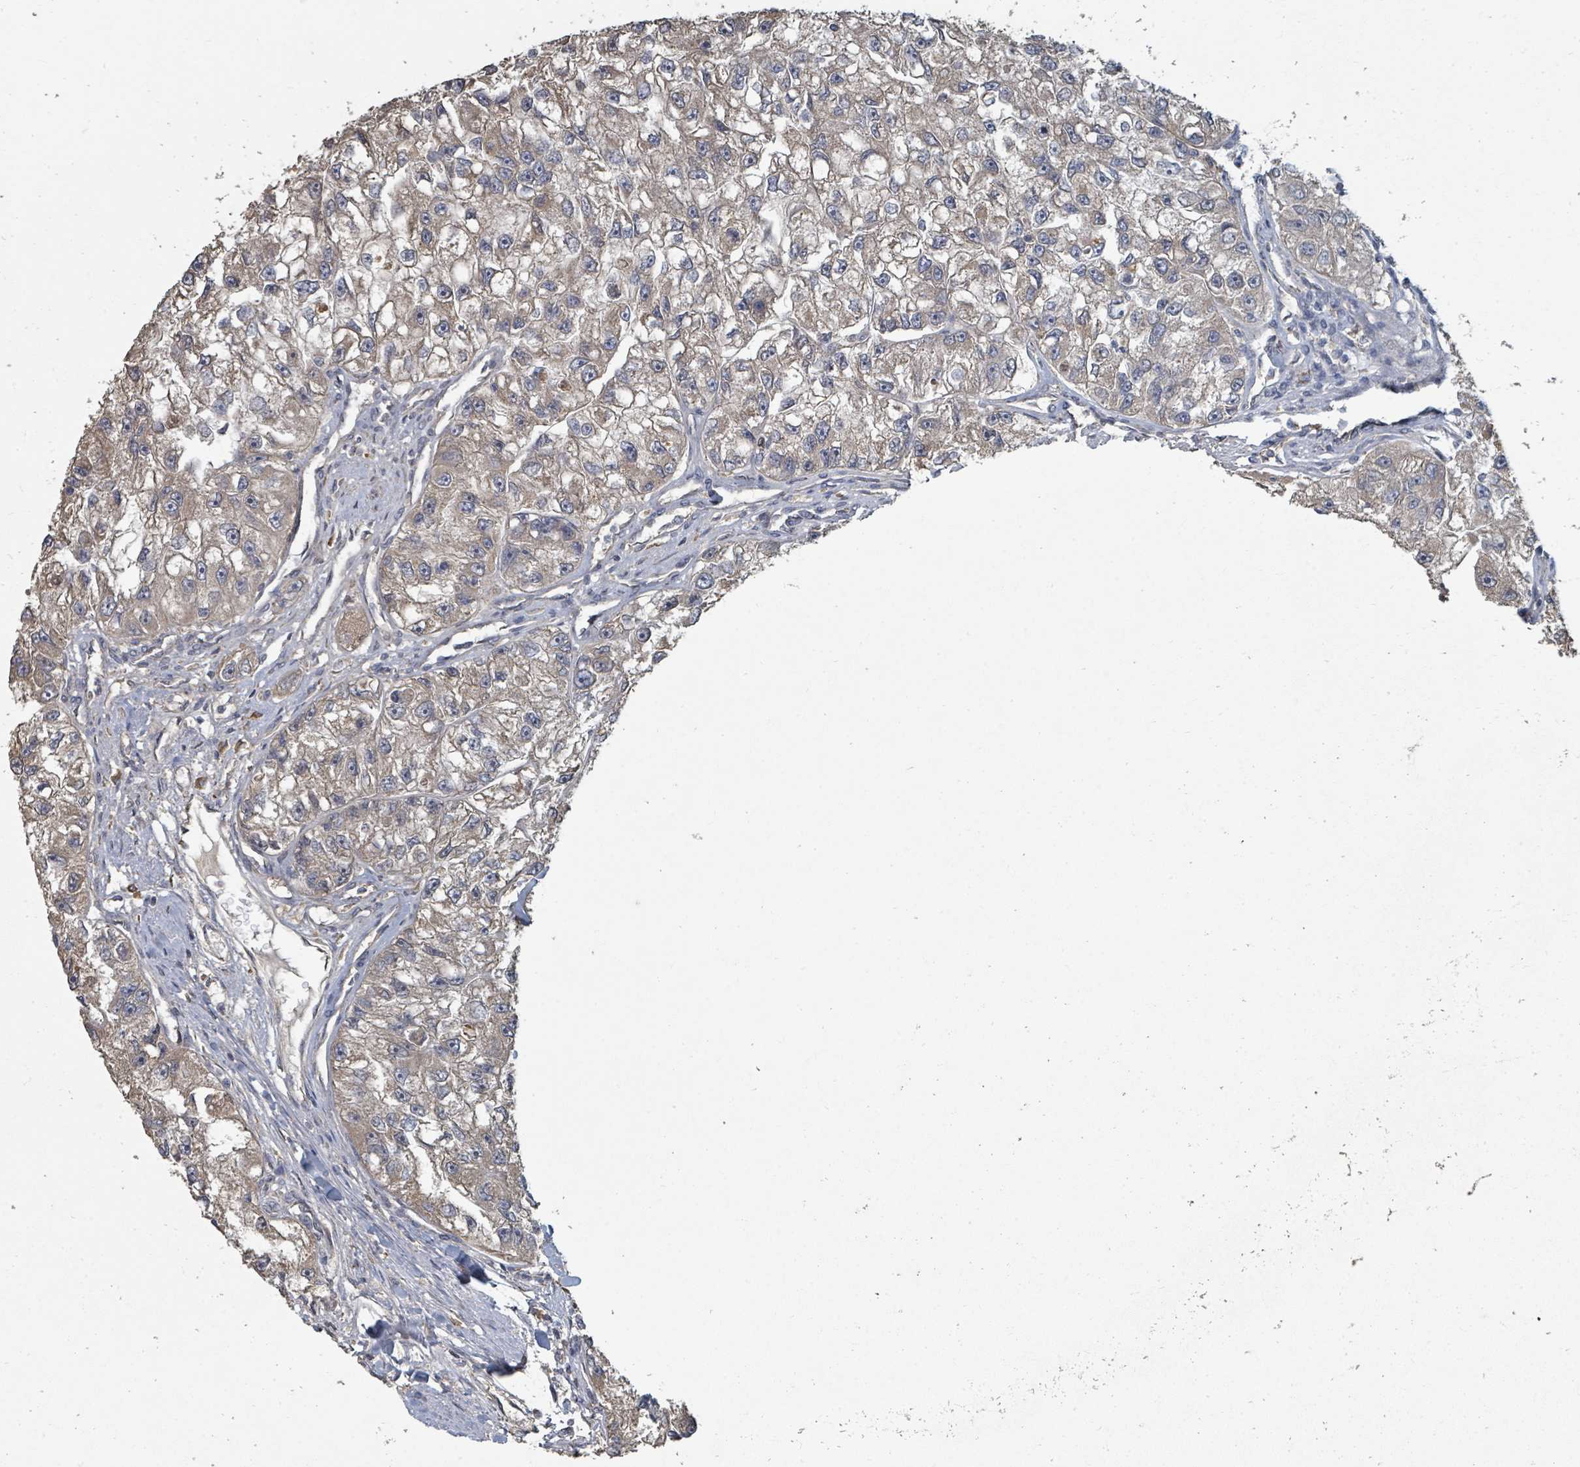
{"staining": {"intensity": "moderate", "quantity": "25%-75%", "location": "cytoplasmic/membranous"}, "tissue": "renal cancer", "cell_type": "Tumor cells", "image_type": "cancer", "snomed": [{"axis": "morphology", "description": "Adenocarcinoma, NOS"}, {"axis": "topography", "description": "Kidney"}], "caption": "A photomicrograph of renal adenocarcinoma stained for a protein shows moderate cytoplasmic/membranous brown staining in tumor cells.", "gene": "WDFY1", "patient": {"sex": "male", "age": 63}}